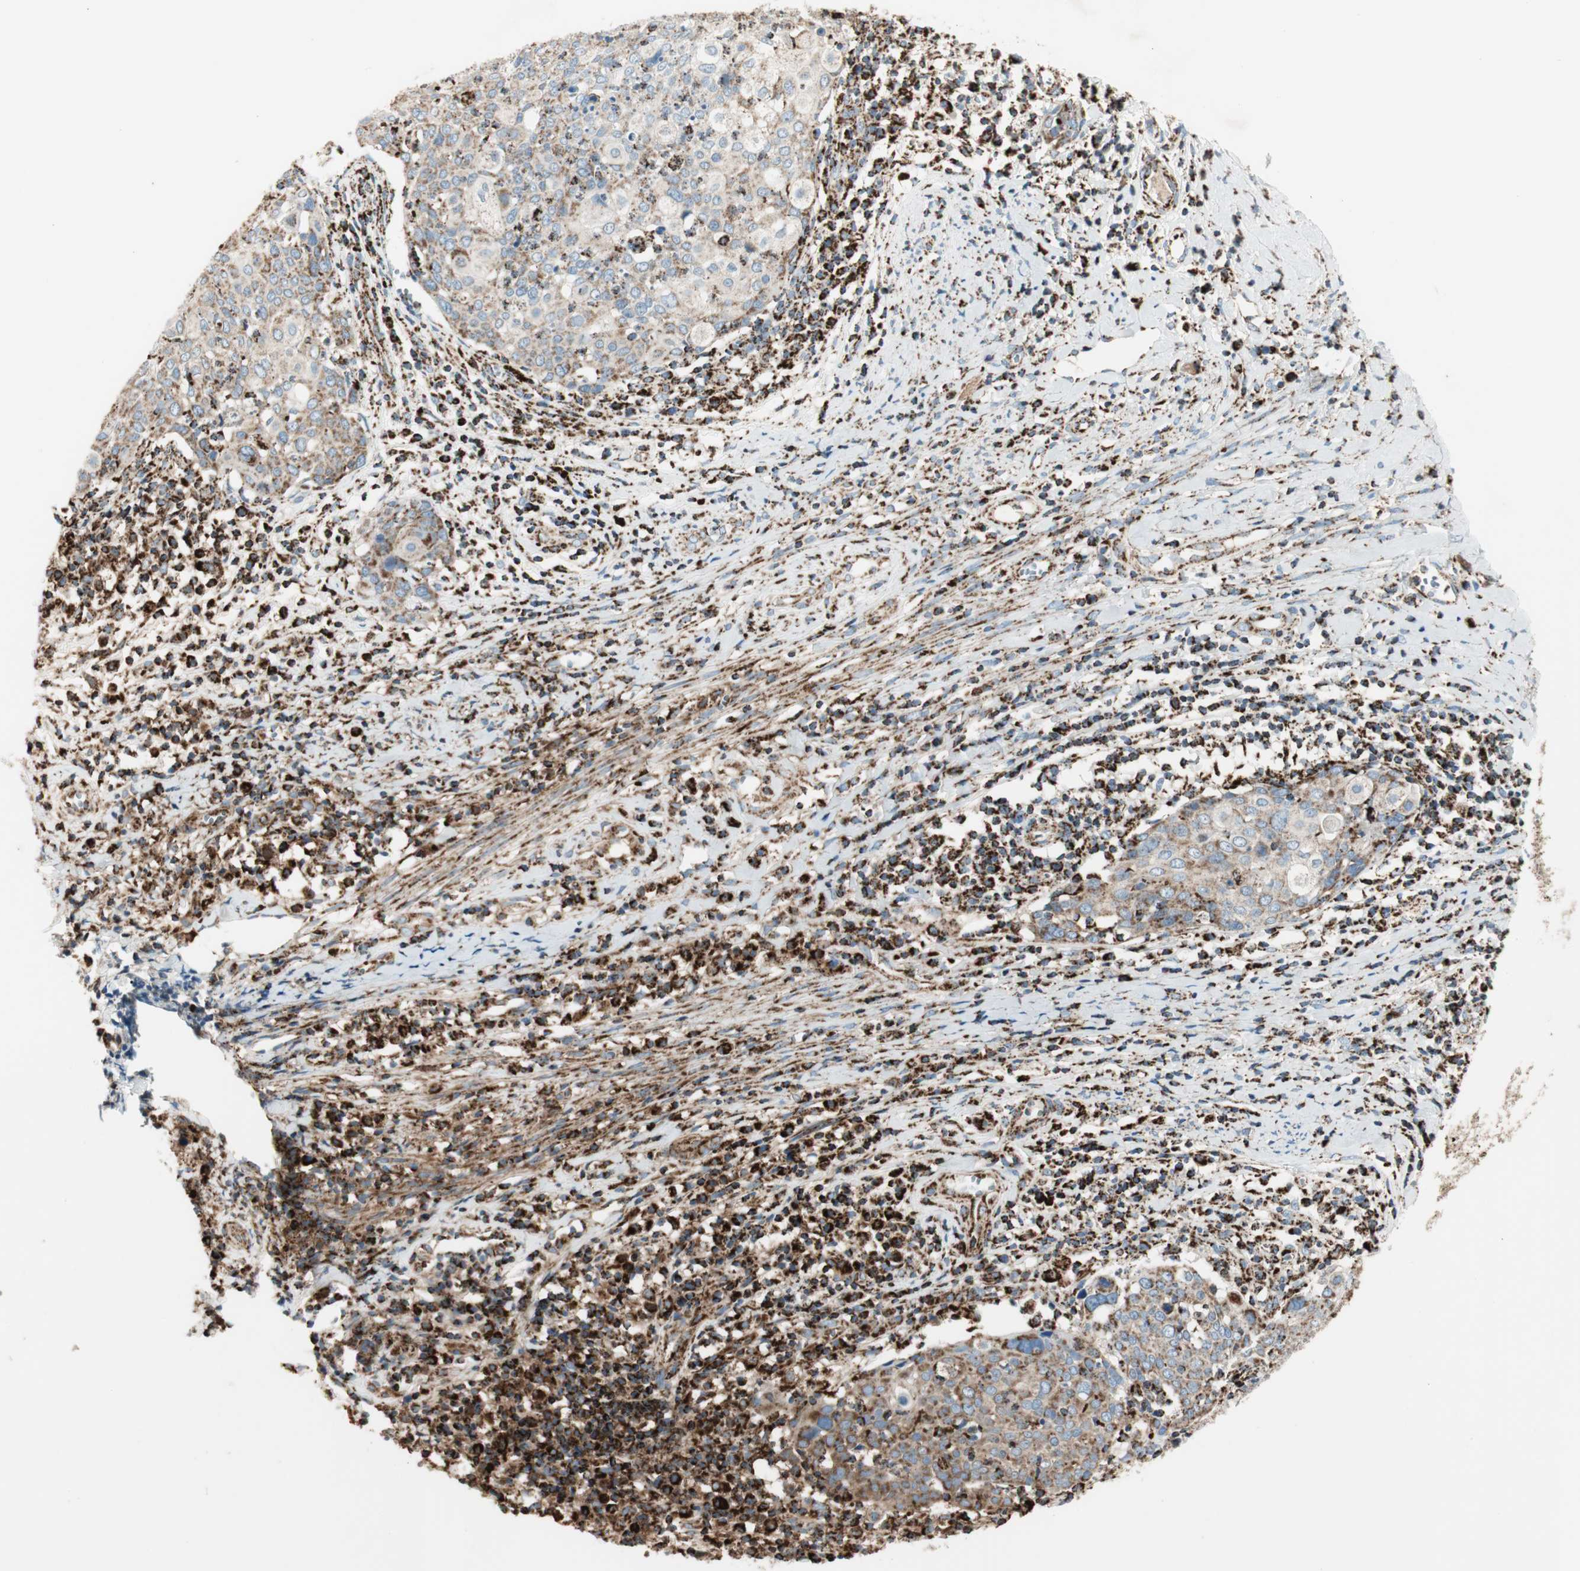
{"staining": {"intensity": "moderate", "quantity": "25%-75%", "location": "cytoplasmic/membranous"}, "tissue": "cervical cancer", "cell_type": "Tumor cells", "image_type": "cancer", "snomed": [{"axis": "morphology", "description": "Squamous cell carcinoma, NOS"}, {"axis": "topography", "description": "Cervix"}], "caption": "Immunohistochemistry histopathology image of neoplastic tissue: human cervical squamous cell carcinoma stained using immunohistochemistry displays medium levels of moderate protein expression localized specifically in the cytoplasmic/membranous of tumor cells, appearing as a cytoplasmic/membranous brown color.", "gene": "ME2", "patient": {"sex": "female", "age": 40}}